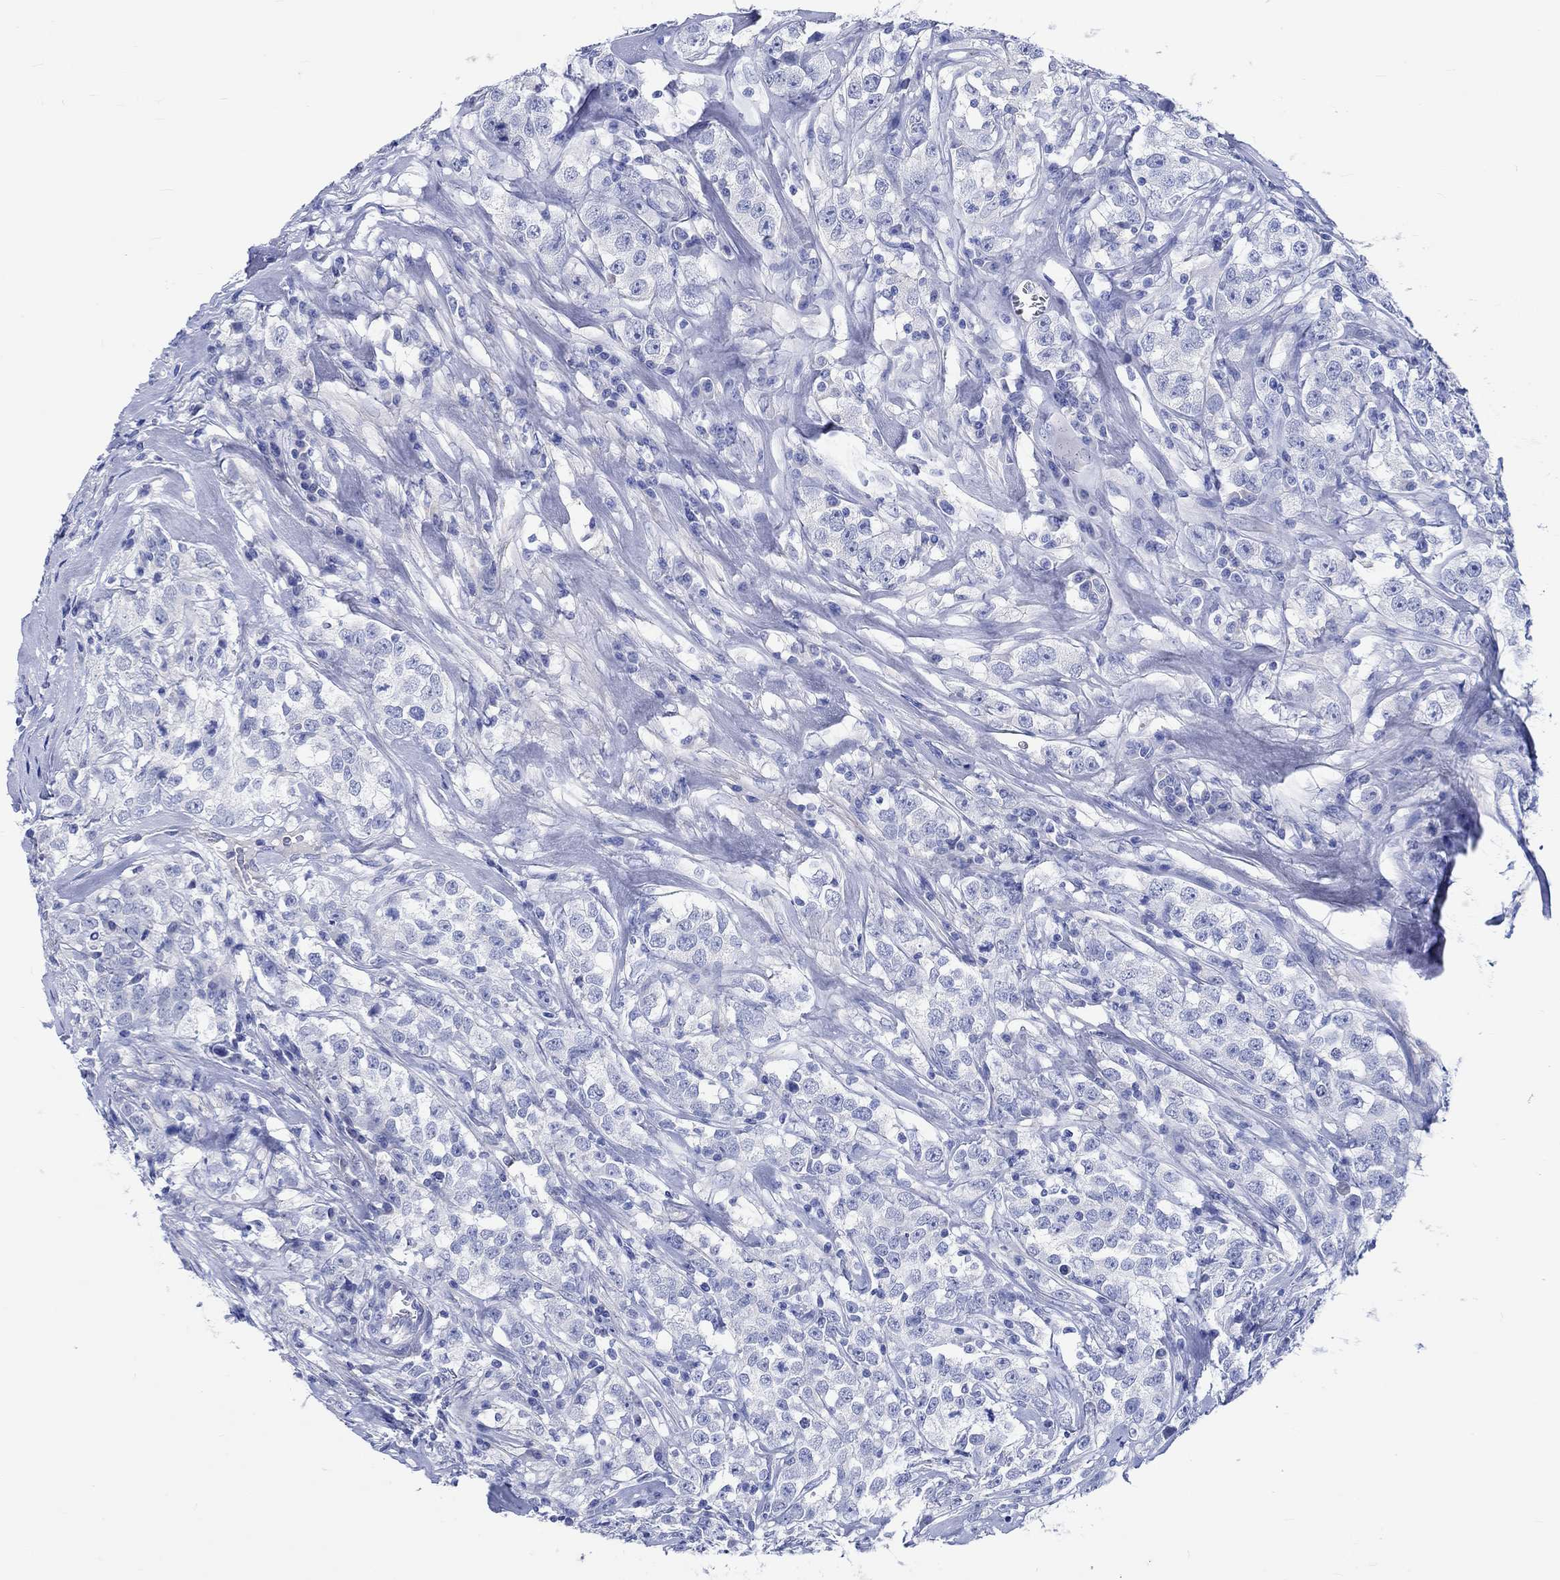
{"staining": {"intensity": "negative", "quantity": "none", "location": "none"}, "tissue": "testis cancer", "cell_type": "Tumor cells", "image_type": "cancer", "snomed": [{"axis": "morphology", "description": "Seminoma, NOS"}, {"axis": "topography", "description": "Testis"}], "caption": "IHC micrograph of human seminoma (testis) stained for a protein (brown), which shows no positivity in tumor cells.", "gene": "SHISA4", "patient": {"sex": "male", "age": 59}}